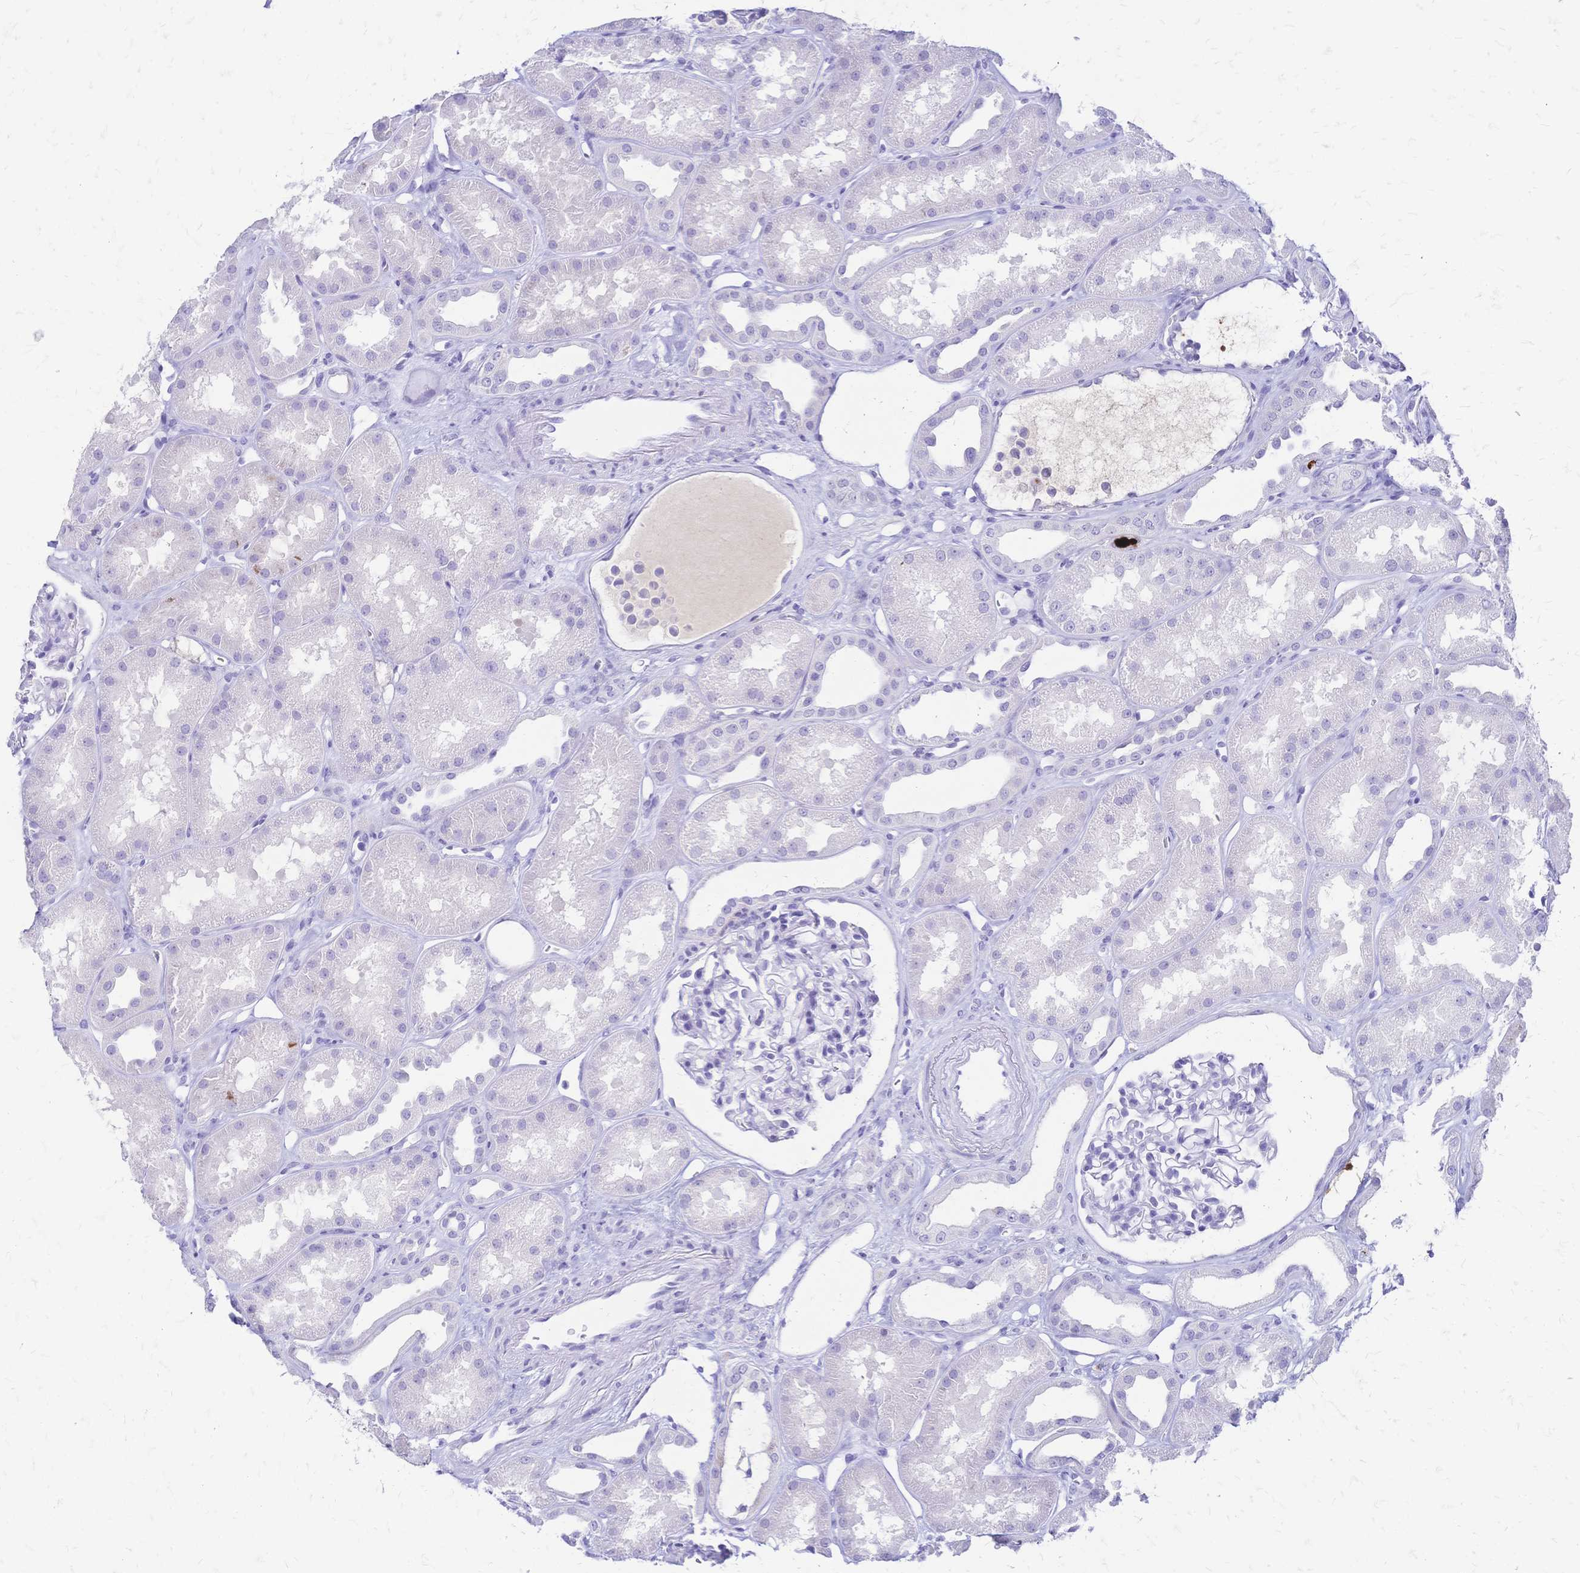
{"staining": {"intensity": "negative", "quantity": "none", "location": "none"}, "tissue": "kidney", "cell_type": "Cells in glomeruli", "image_type": "normal", "snomed": [{"axis": "morphology", "description": "Normal tissue, NOS"}, {"axis": "topography", "description": "Kidney"}], "caption": "This image is of normal kidney stained with immunohistochemistry (IHC) to label a protein in brown with the nuclei are counter-stained blue. There is no positivity in cells in glomeruli.", "gene": "FA2H", "patient": {"sex": "male", "age": 61}}